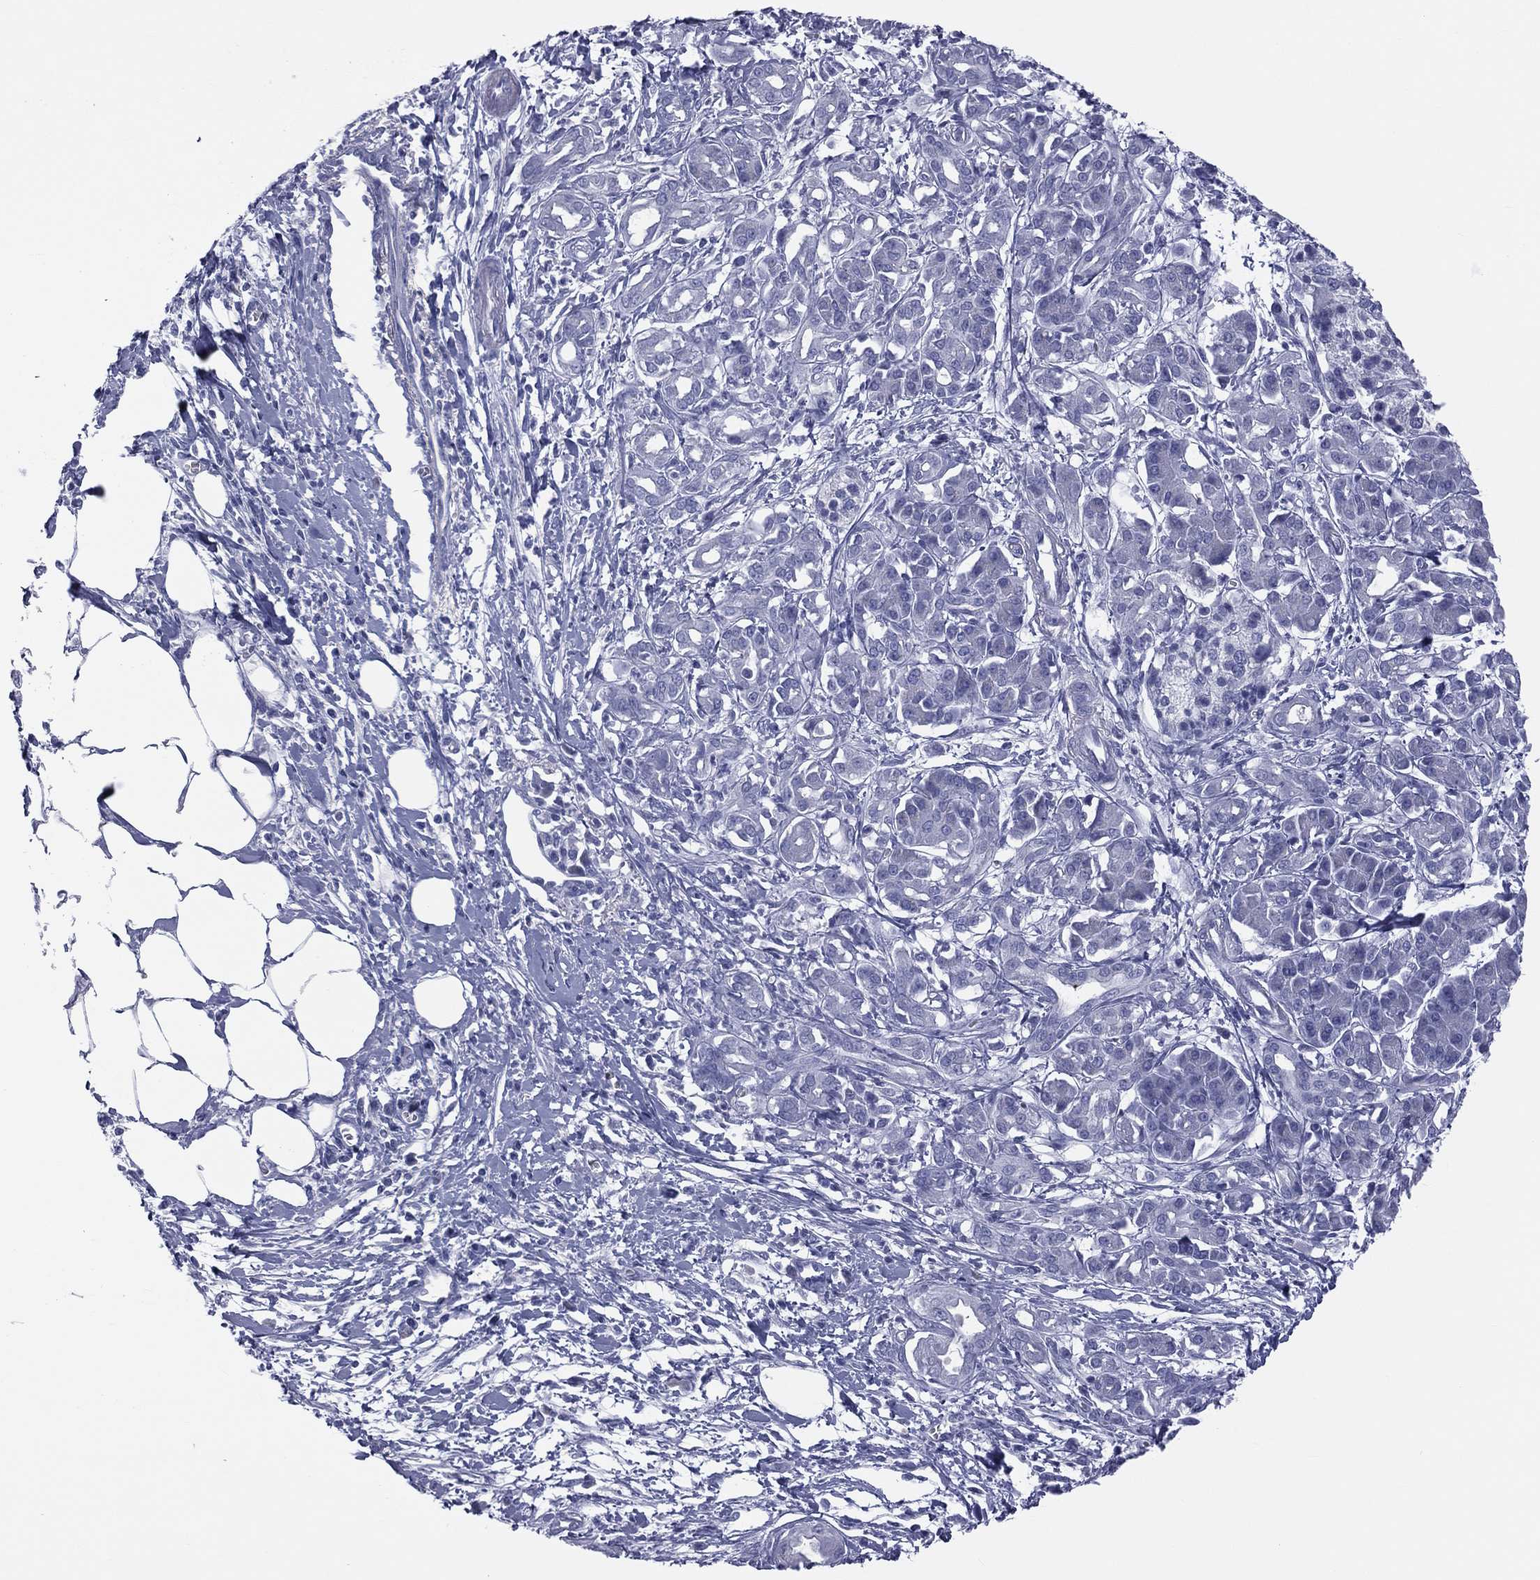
{"staining": {"intensity": "negative", "quantity": "none", "location": "none"}, "tissue": "pancreatic cancer", "cell_type": "Tumor cells", "image_type": "cancer", "snomed": [{"axis": "morphology", "description": "Adenocarcinoma, NOS"}, {"axis": "topography", "description": "Pancreas"}], "caption": "High magnification brightfield microscopy of adenocarcinoma (pancreatic) stained with DAB (3,3'-diaminobenzidine) (brown) and counterstained with hematoxylin (blue): tumor cells show no significant positivity.", "gene": "MLN", "patient": {"sex": "male", "age": 72}}